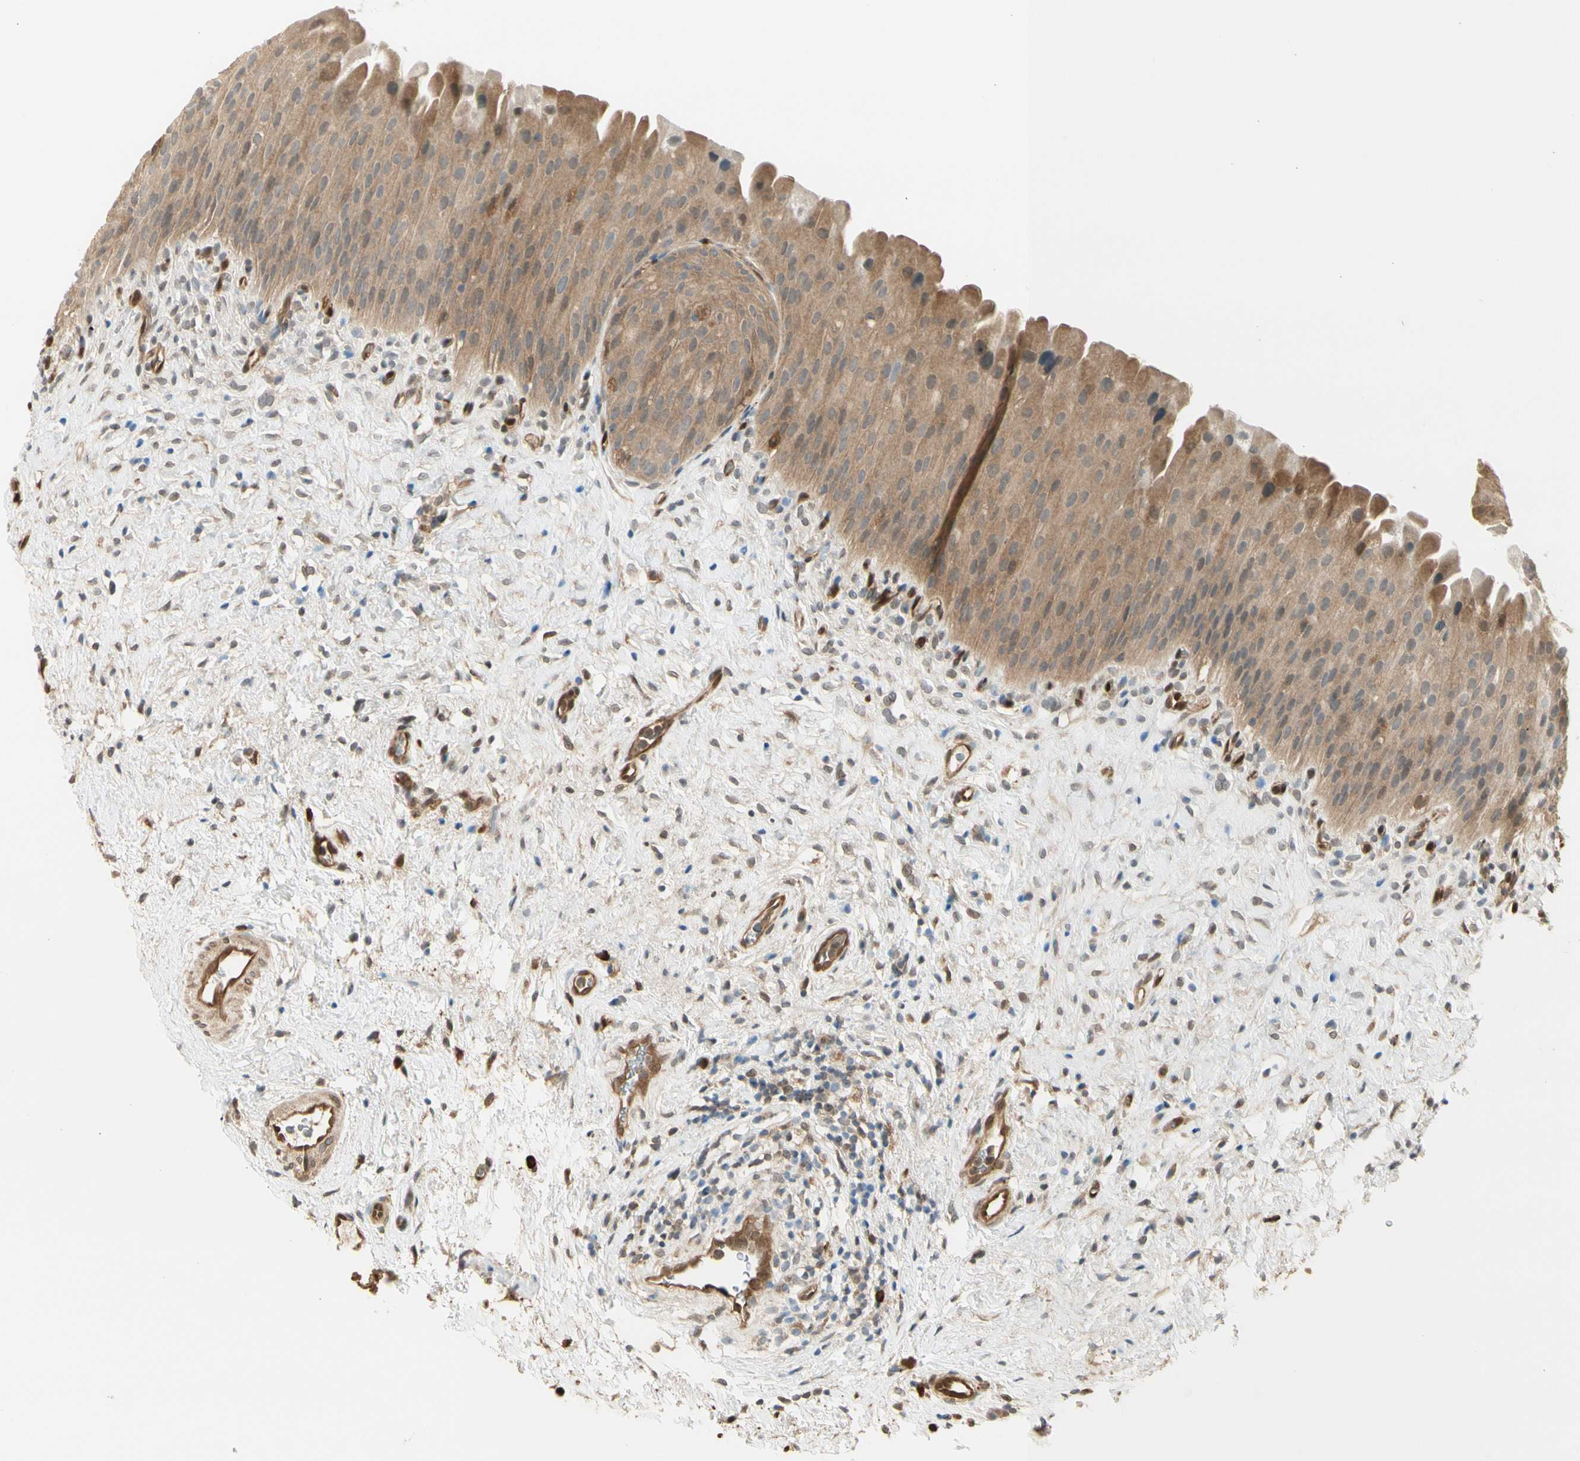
{"staining": {"intensity": "moderate", "quantity": ">75%", "location": "cytoplasmic/membranous"}, "tissue": "urinary bladder", "cell_type": "Urothelial cells", "image_type": "normal", "snomed": [{"axis": "morphology", "description": "Normal tissue, NOS"}, {"axis": "morphology", "description": "Urothelial carcinoma, High grade"}, {"axis": "topography", "description": "Urinary bladder"}], "caption": "Protein expression analysis of normal urinary bladder demonstrates moderate cytoplasmic/membranous positivity in approximately >75% of urothelial cells. Nuclei are stained in blue.", "gene": "SERPINB6", "patient": {"sex": "male", "age": 46}}